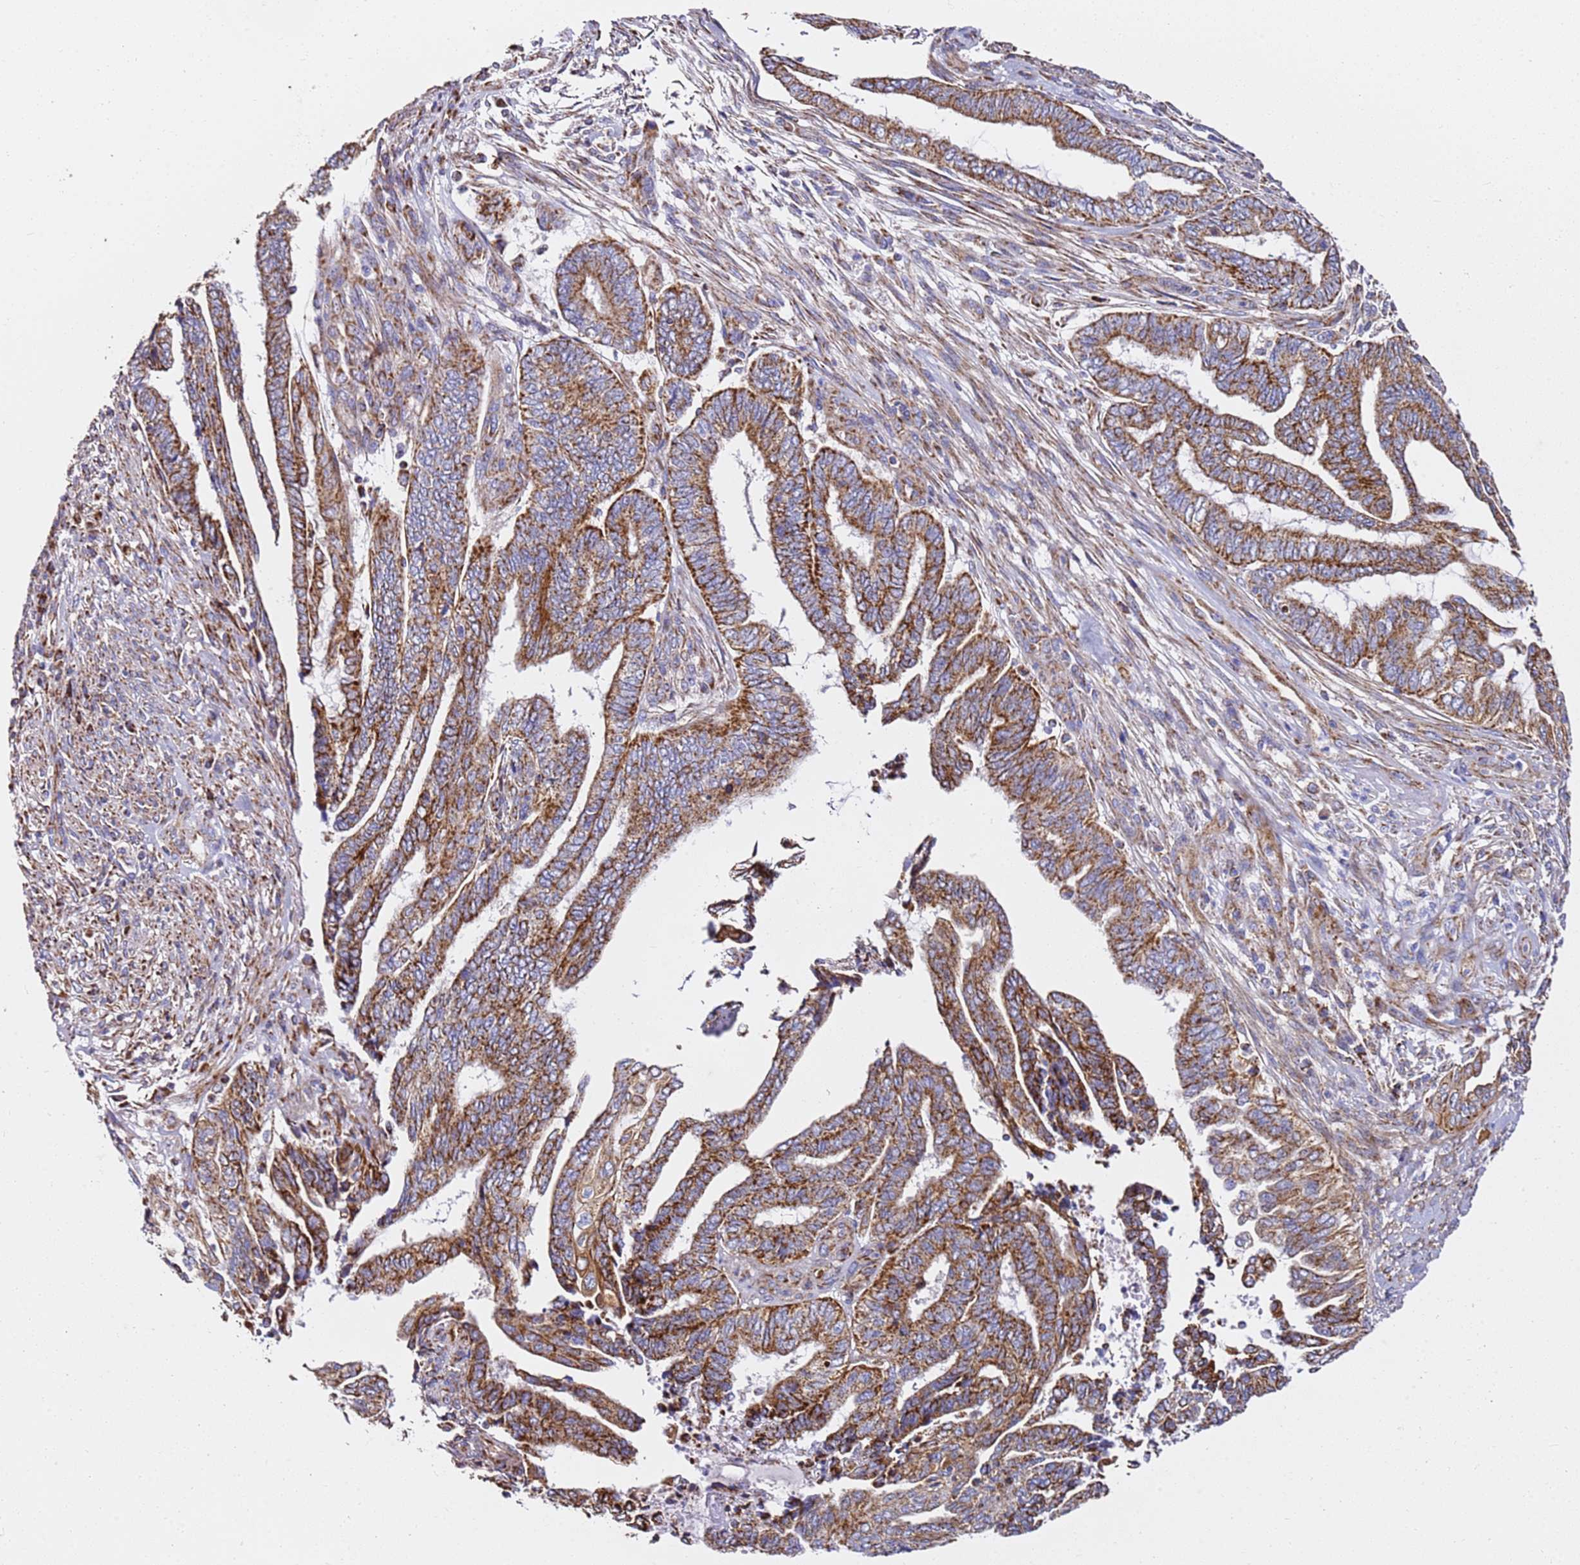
{"staining": {"intensity": "moderate", "quantity": ">75%", "location": "cytoplasmic/membranous"}, "tissue": "endometrial cancer", "cell_type": "Tumor cells", "image_type": "cancer", "snomed": [{"axis": "morphology", "description": "Adenocarcinoma, NOS"}, {"axis": "topography", "description": "Uterus"}, {"axis": "topography", "description": "Endometrium"}], "caption": "This photomicrograph reveals immunohistochemistry staining of human endometrial adenocarcinoma, with medium moderate cytoplasmic/membranous staining in about >75% of tumor cells.", "gene": "NDUFA3", "patient": {"sex": "female", "age": 70}}